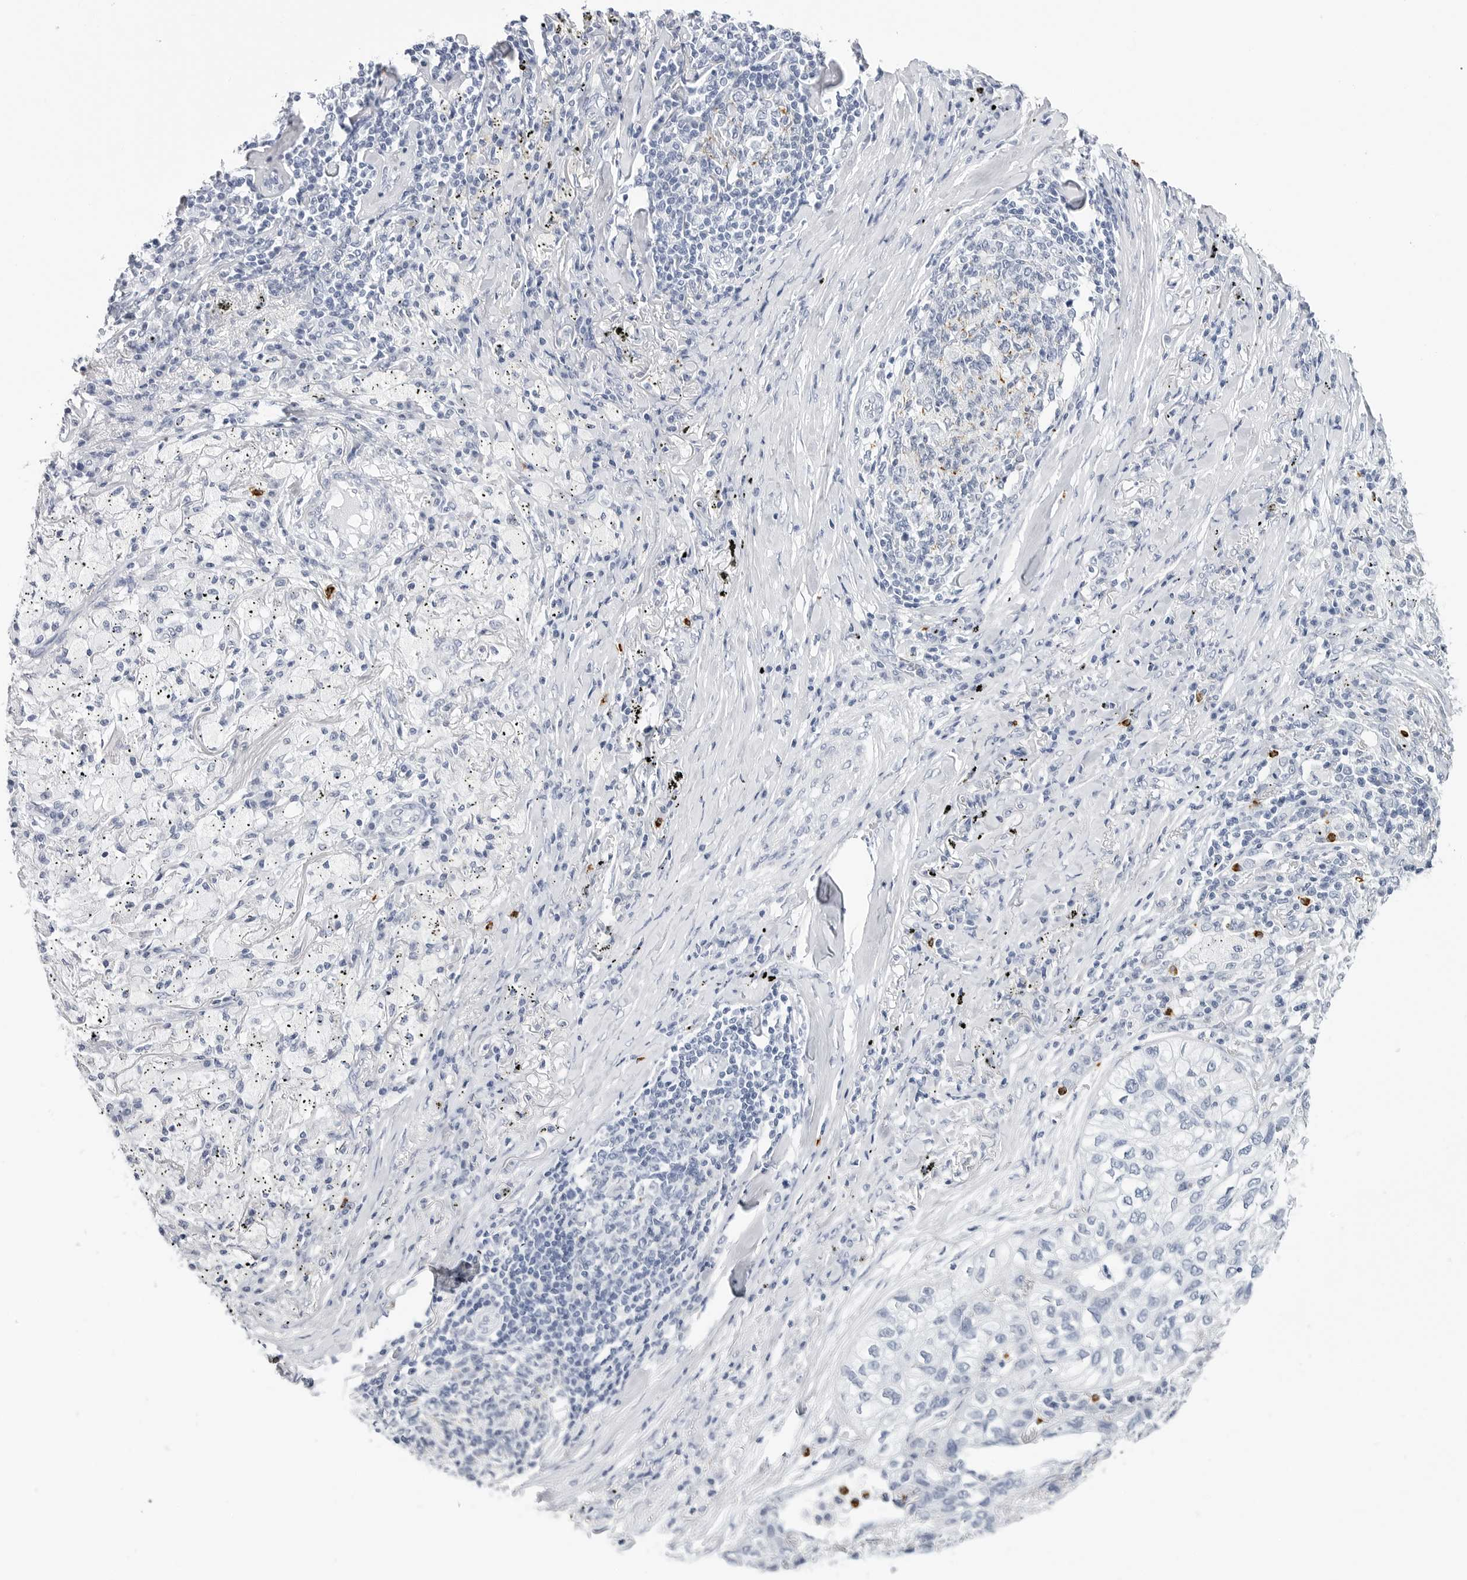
{"staining": {"intensity": "negative", "quantity": "none", "location": "none"}, "tissue": "lung cancer", "cell_type": "Tumor cells", "image_type": "cancer", "snomed": [{"axis": "morphology", "description": "Squamous cell carcinoma, NOS"}, {"axis": "topography", "description": "Lung"}], "caption": "A photomicrograph of lung squamous cell carcinoma stained for a protein exhibits no brown staining in tumor cells. (Stains: DAB (3,3'-diaminobenzidine) immunohistochemistry (IHC) with hematoxylin counter stain, Microscopy: brightfield microscopy at high magnification).", "gene": "HSPB7", "patient": {"sex": "female", "age": 63}}